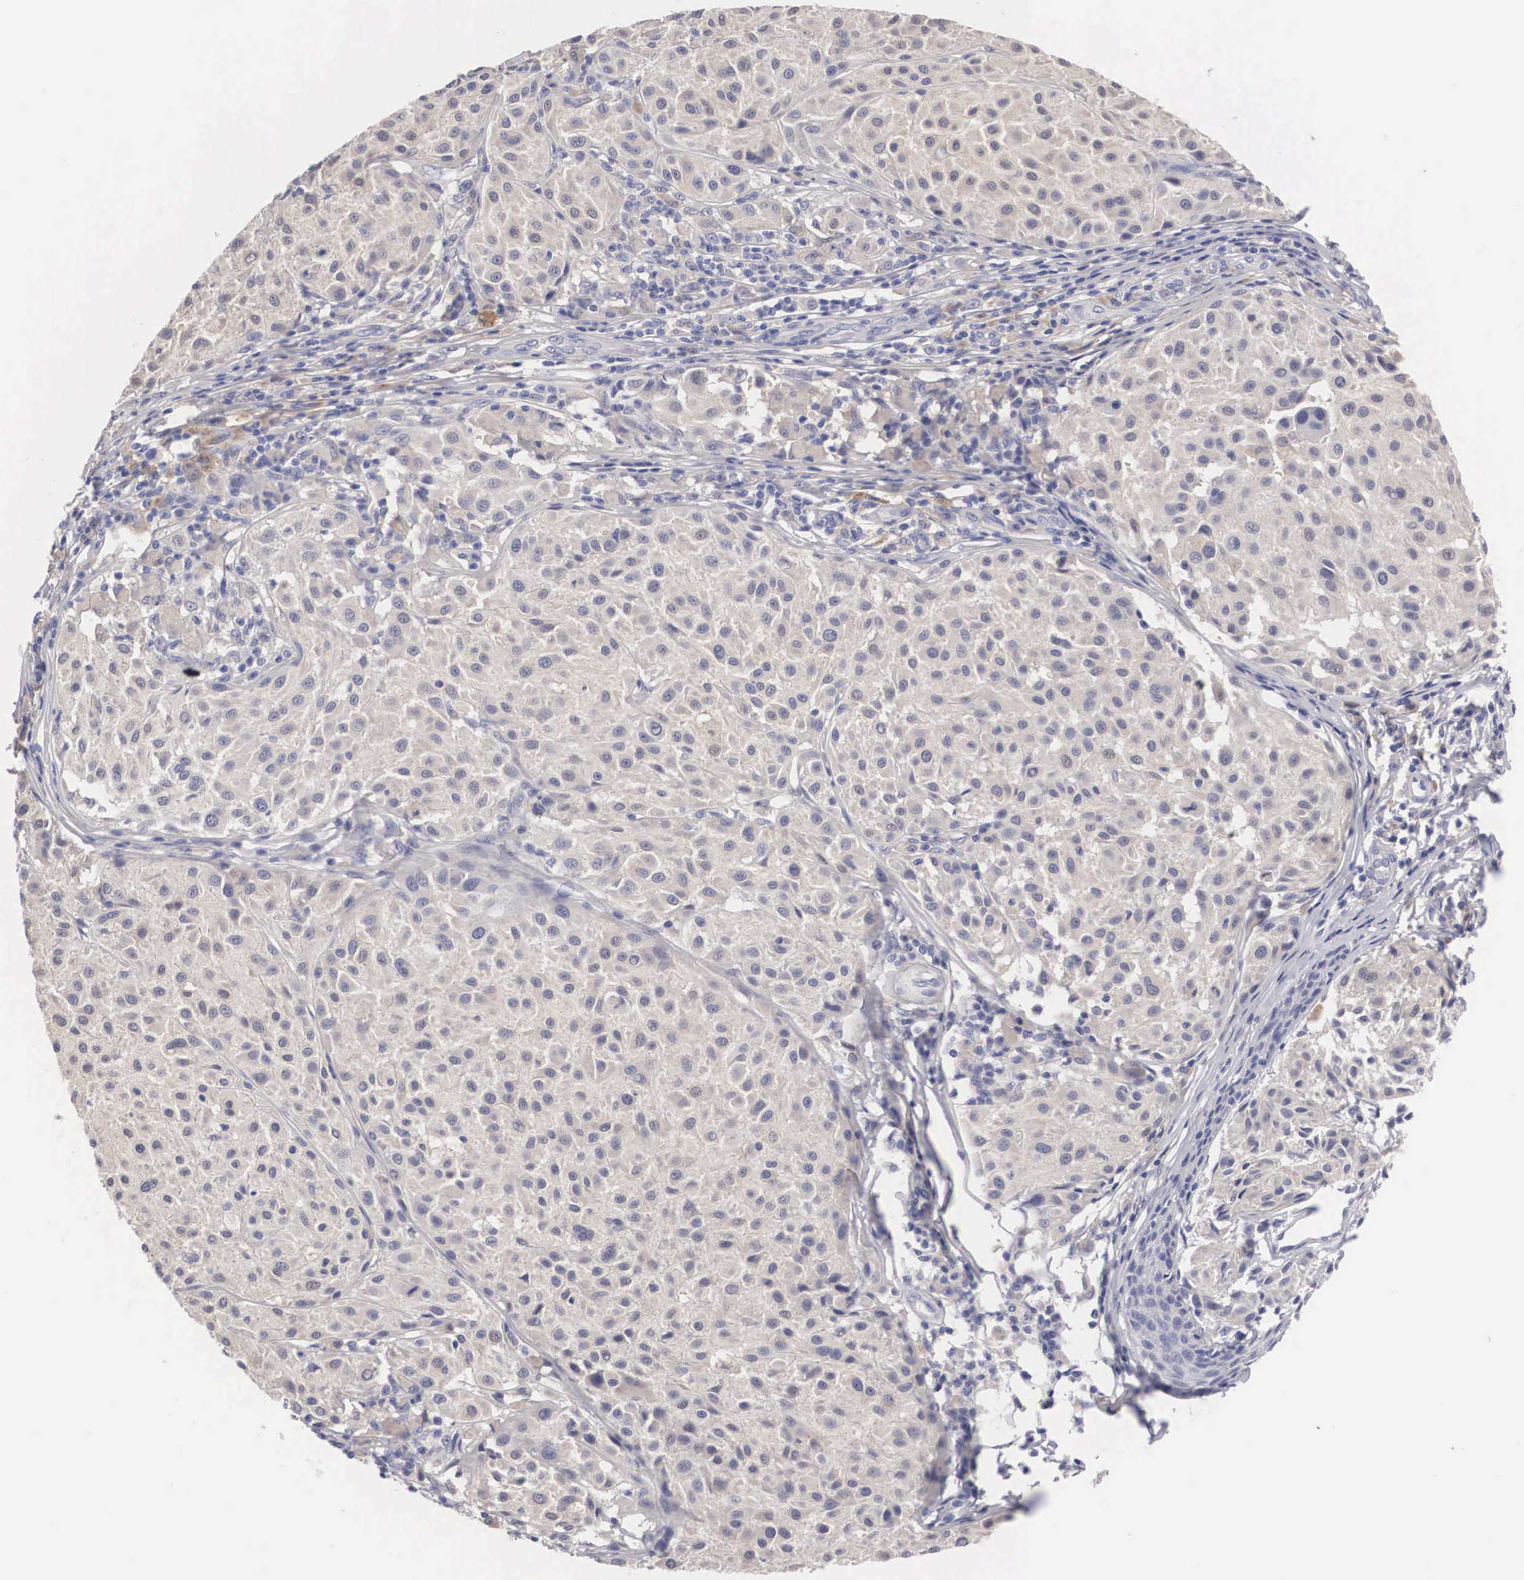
{"staining": {"intensity": "negative", "quantity": "none", "location": "none"}, "tissue": "melanoma", "cell_type": "Tumor cells", "image_type": "cancer", "snomed": [{"axis": "morphology", "description": "Malignant melanoma, NOS"}, {"axis": "topography", "description": "Skin"}], "caption": "Tumor cells show no significant protein staining in melanoma.", "gene": "ABHD4", "patient": {"sex": "male", "age": 36}}